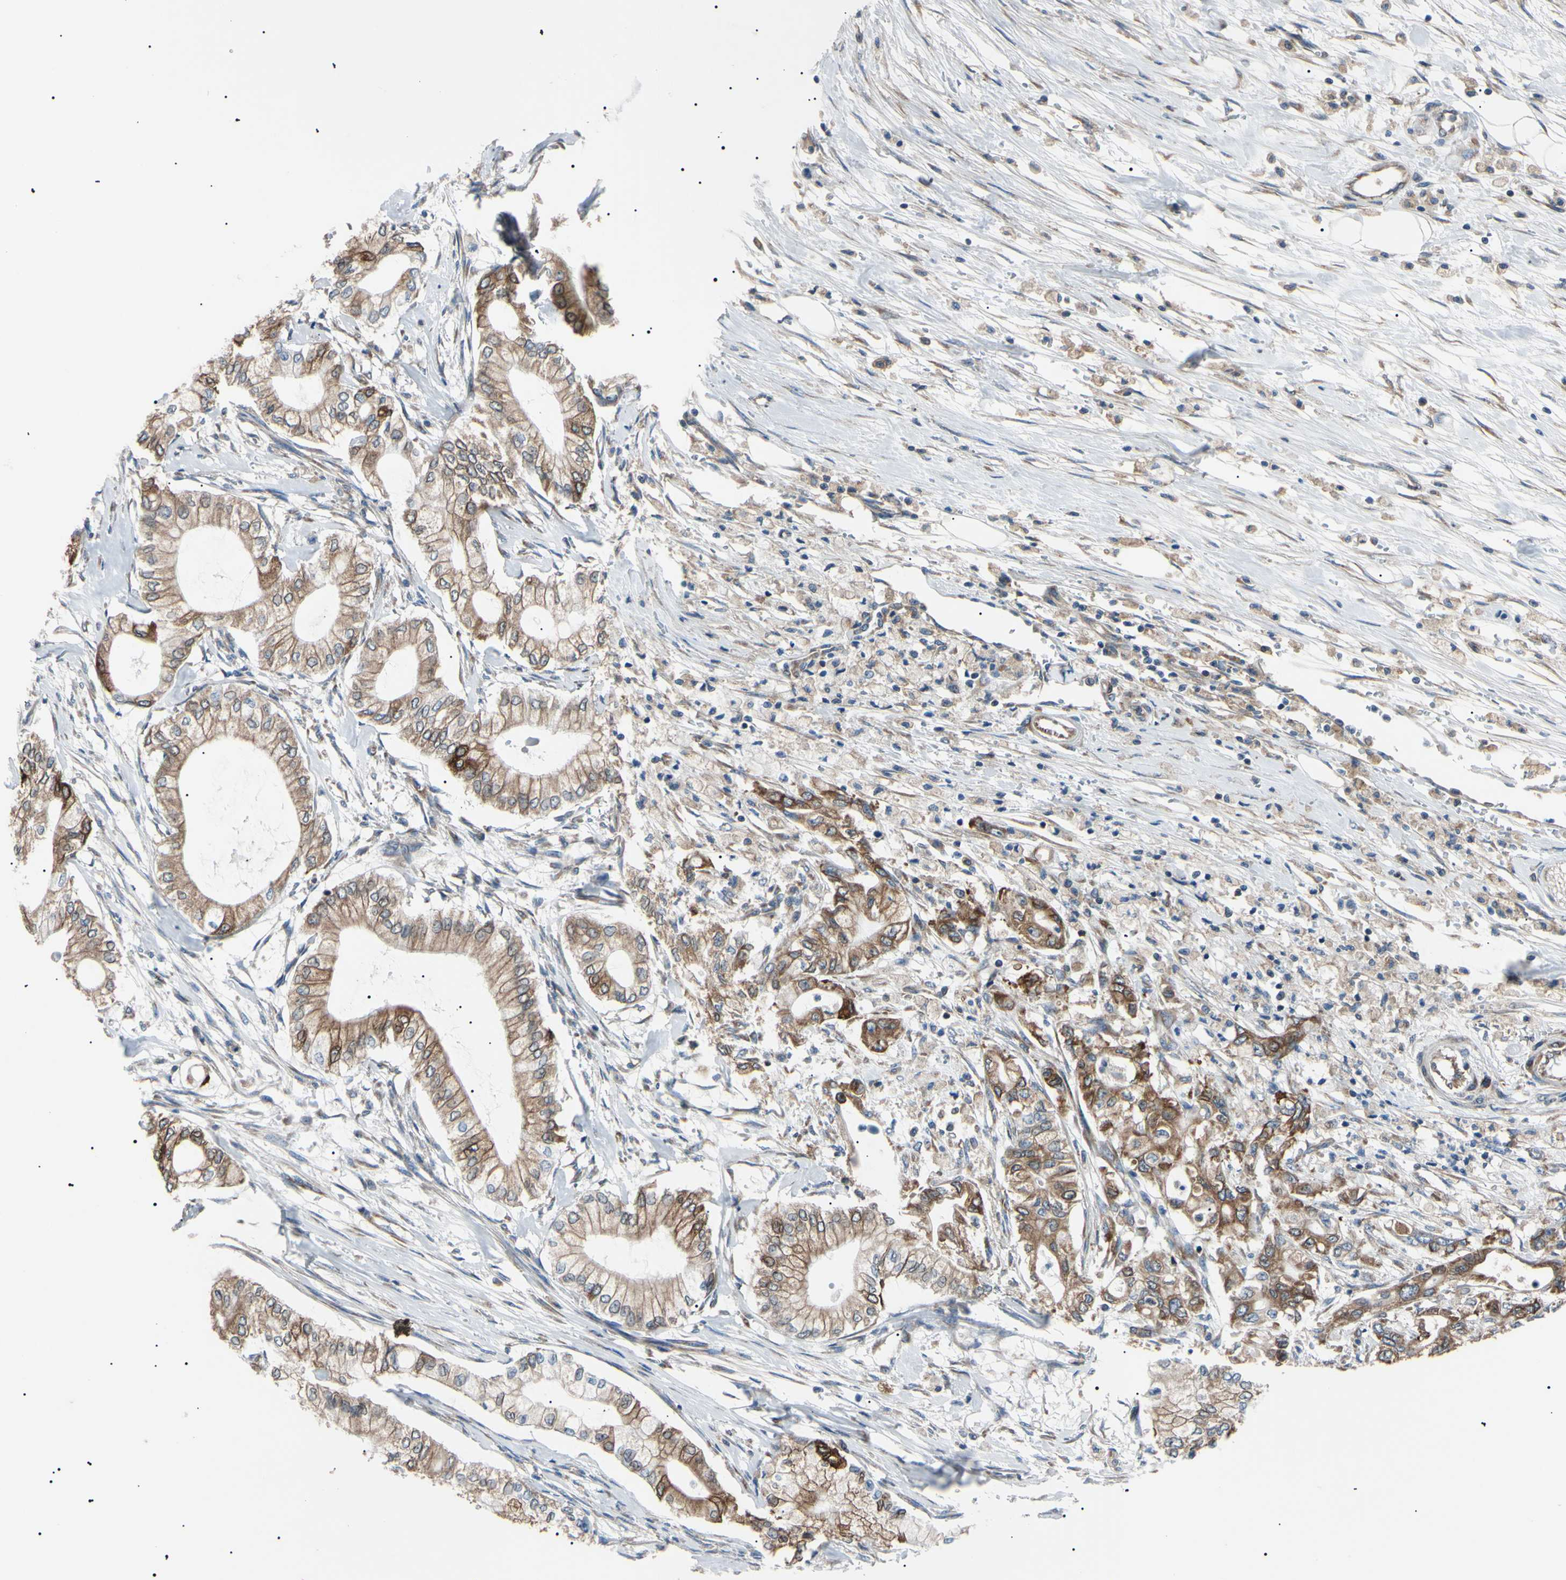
{"staining": {"intensity": "moderate", "quantity": ">75%", "location": "cytoplasmic/membranous"}, "tissue": "pancreatic cancer", "cell_type": "Tumor cells", "image_type": "cancer", "snomed": [{"axis": "morphology", "description": "Adenocarcinoma, NOS"}, {"axis": "topography", "description": "Pancreas"}], "caption": "This is an image of immunohistochemistry (IHC) staining of pancreatic cancer, which shows moderate staining in the cytoplasmic/membranous of tumor cells.", "gene": "VAPA", "patient": {"sex": "male", "age": 70}}